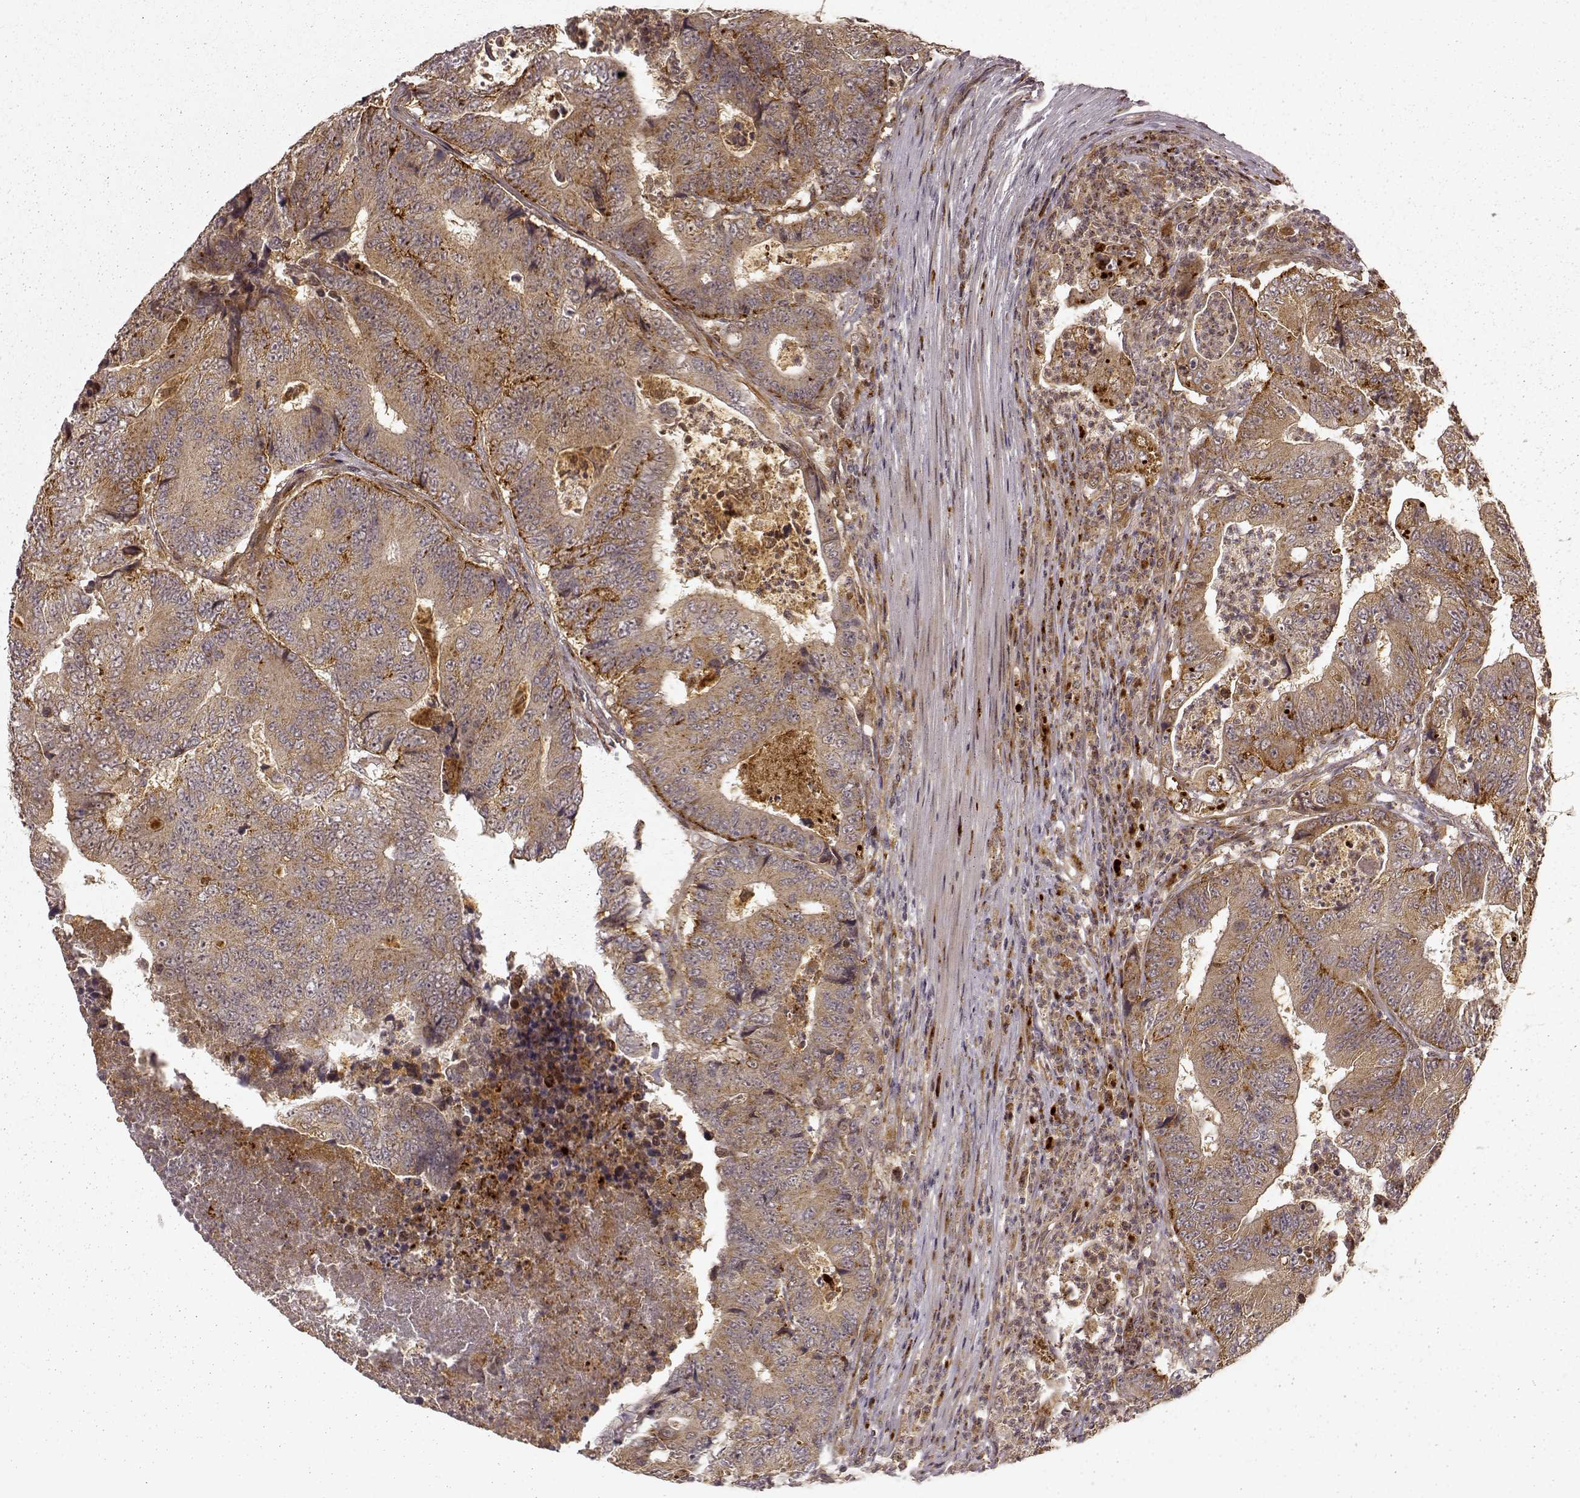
{"staining": {"intensity": "moderate", "quantity": ">75%", "location": "cytoplasmic/membranous"}, "tissue": "colorectal cancer", "cell_type": "Tumor cells", "image_type": "cancer", "snomed": [{"axis": "morphology", "description": "Adenocarcinoma, NOS"}, {"axis": "topography", "description": "Colon"}], "caption": "Immunohistochemical staining of colorectal adenocarcinoma reveals moderate cytoplasmic/membranous protein staining in about >75% of tumor cells.", "gene": "SLC12A9", "patient": {"sex": "female", "age": 48}}